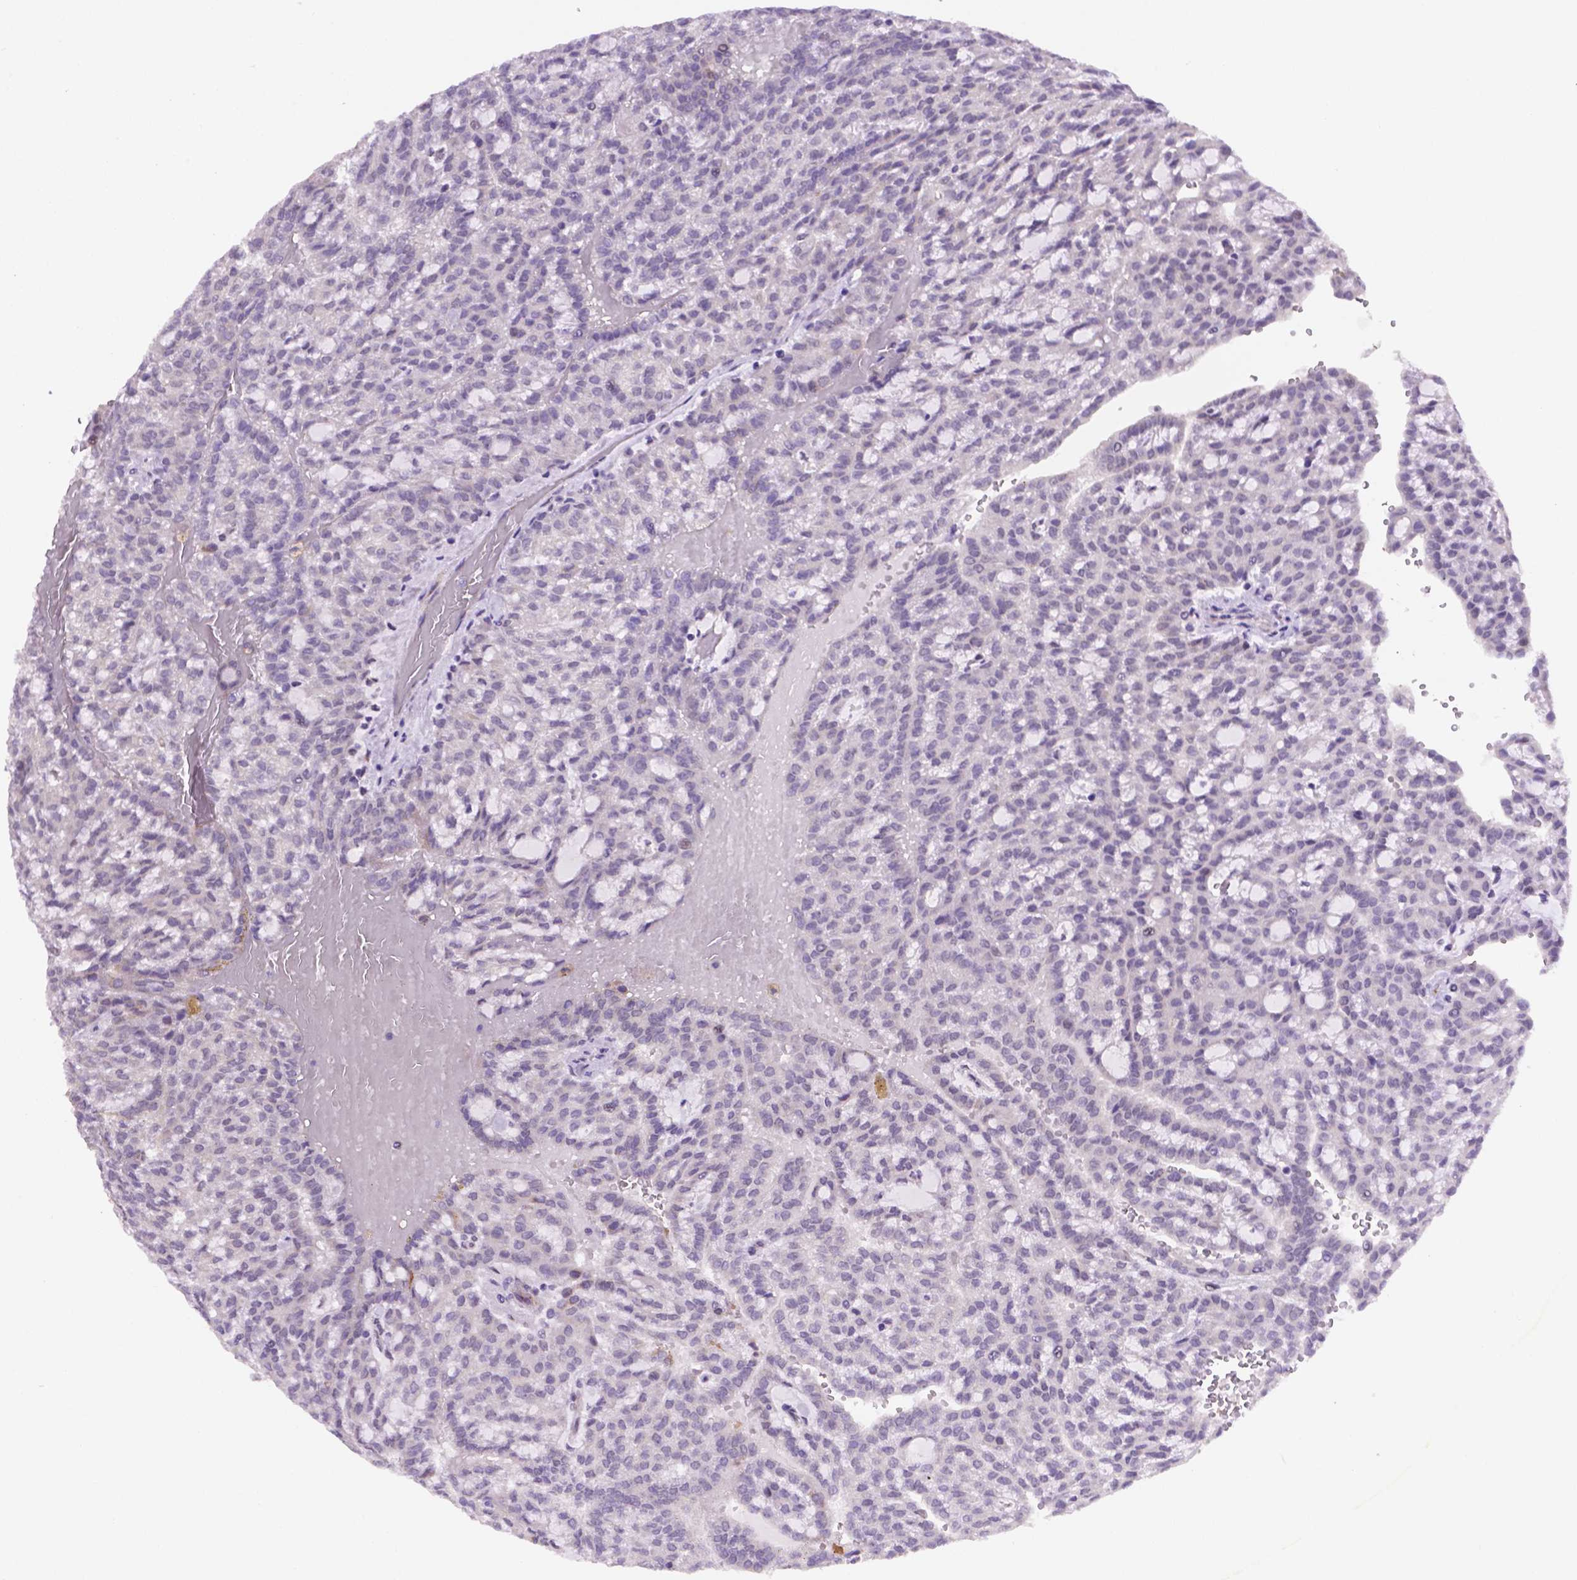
{"staining": {"intensity": "negative", "quantity": "none", "location": "none"}, "tissue": "renal cancer", "cell_type": "Tumor cells", "image_type": "cancer", "snomed": [{"axis": "morphology", "description": "Adenocarcinoma, NOS"}, {"axis": "topography", "description": "Kidney"}], "caption": "This micrograph is of renal cancer (adenocarcinoma) stained with immunohistochemistry (IHC) to label a protein in brown with the nuclei are counter-stained blue. There is no staining in tumor cells. (DAB (3,3'-diaminobenzidine) IHC with hematoxylin counter stain).", "gene": "FNIP1", "patient": {"sex": "male", "age": 63}}